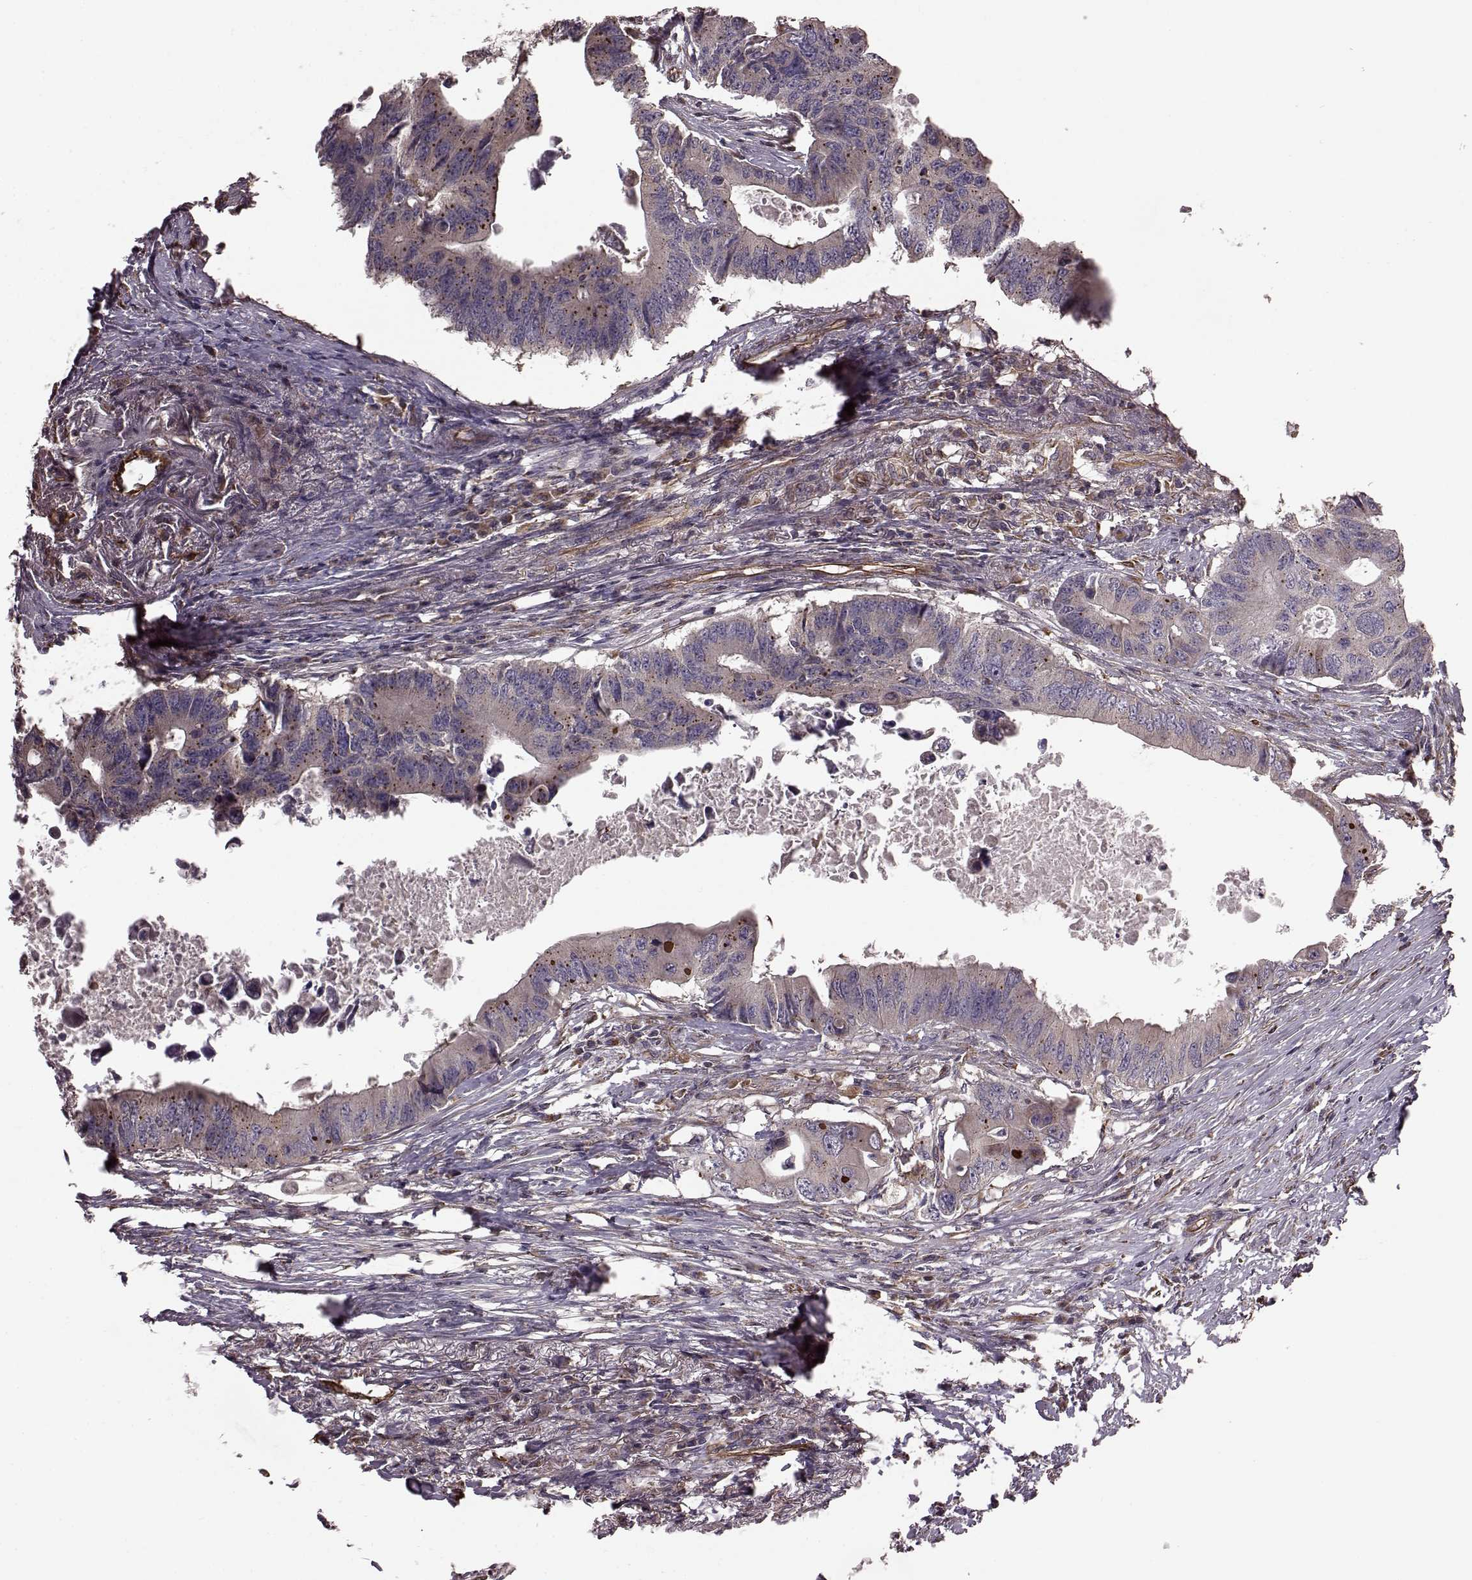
{"staining": {"intensity": "weak", "quantity": "25%-75%", "location": "cytoplasmic/membranous"}, "tissue": "colorectal cancer", "cell_type": "Tumor cells", "image_type": "cancer", "snomed": [{"axis": "morphology", "description": "Adenocarcinoma, NOS"}, {"axis": "topography", "description": "Colon"}], "caption": "Immunohistochemical staining of human adenocarcinoma (colorectal) reveals low levels of weak cytoplasmic/membranous protein positivity in approximately 25%-75% of tumor cells.", "gene": "NTF3", "patient": {"sex": "male", "age": 71}}